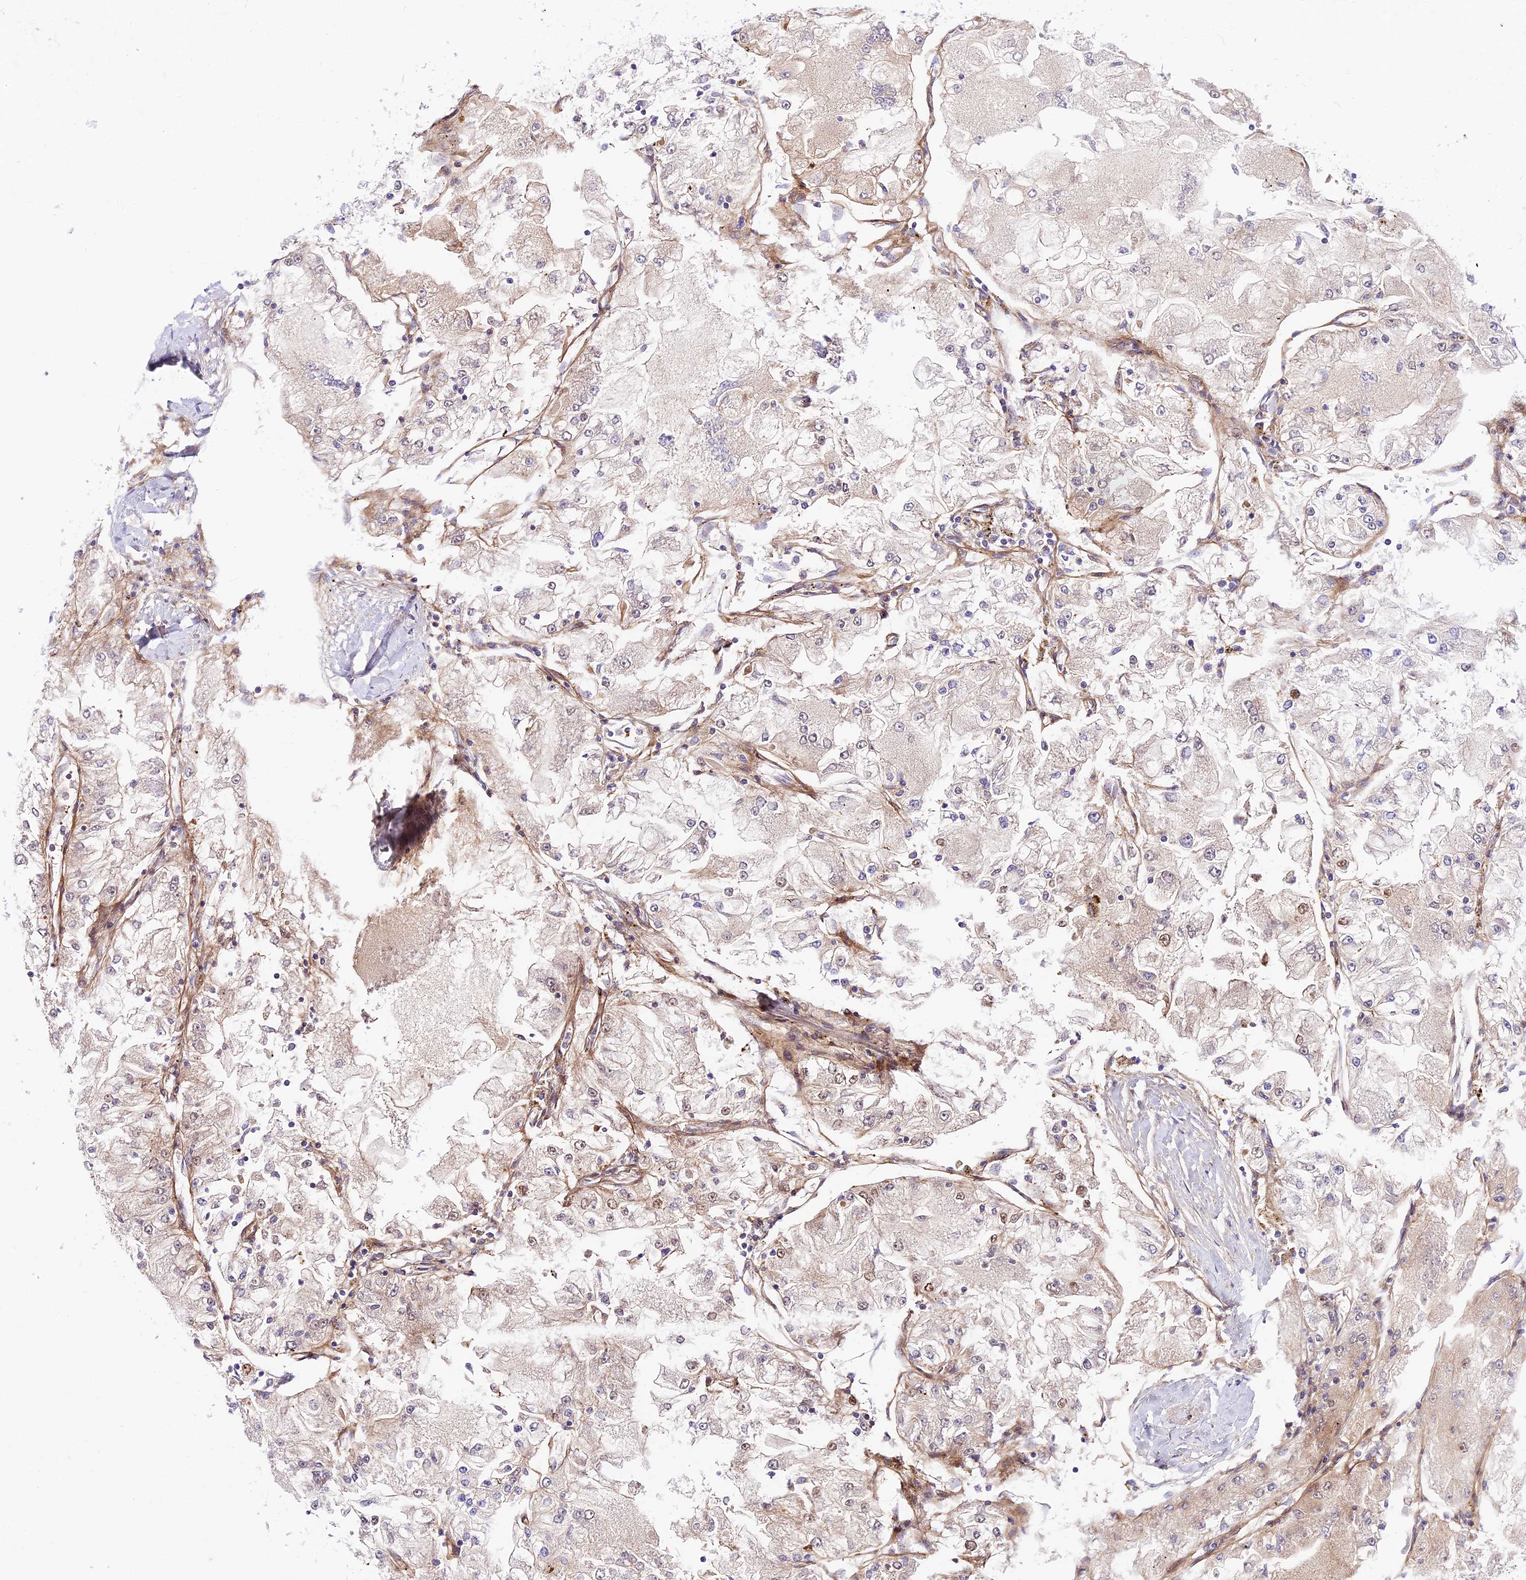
{"staining": {"intensity": "weak", "quantity": "<25%", "location": "cytoplasmic/membranous"}, "tissue": "renal cancer", "cell_type": "Tumor cells", "image_type": "cancer", "snomed": [{"axis": "morphology", "description": "Adenocarcinoma, NOS"}, {"axis": "topography", "description": "Kidney"}], "caption": "Micrograph shows no significant protein expression in tumor cells of renal adenocarcinoma.", "gene": "PSG11", "patient": {"sex": "female", "age": 72}}